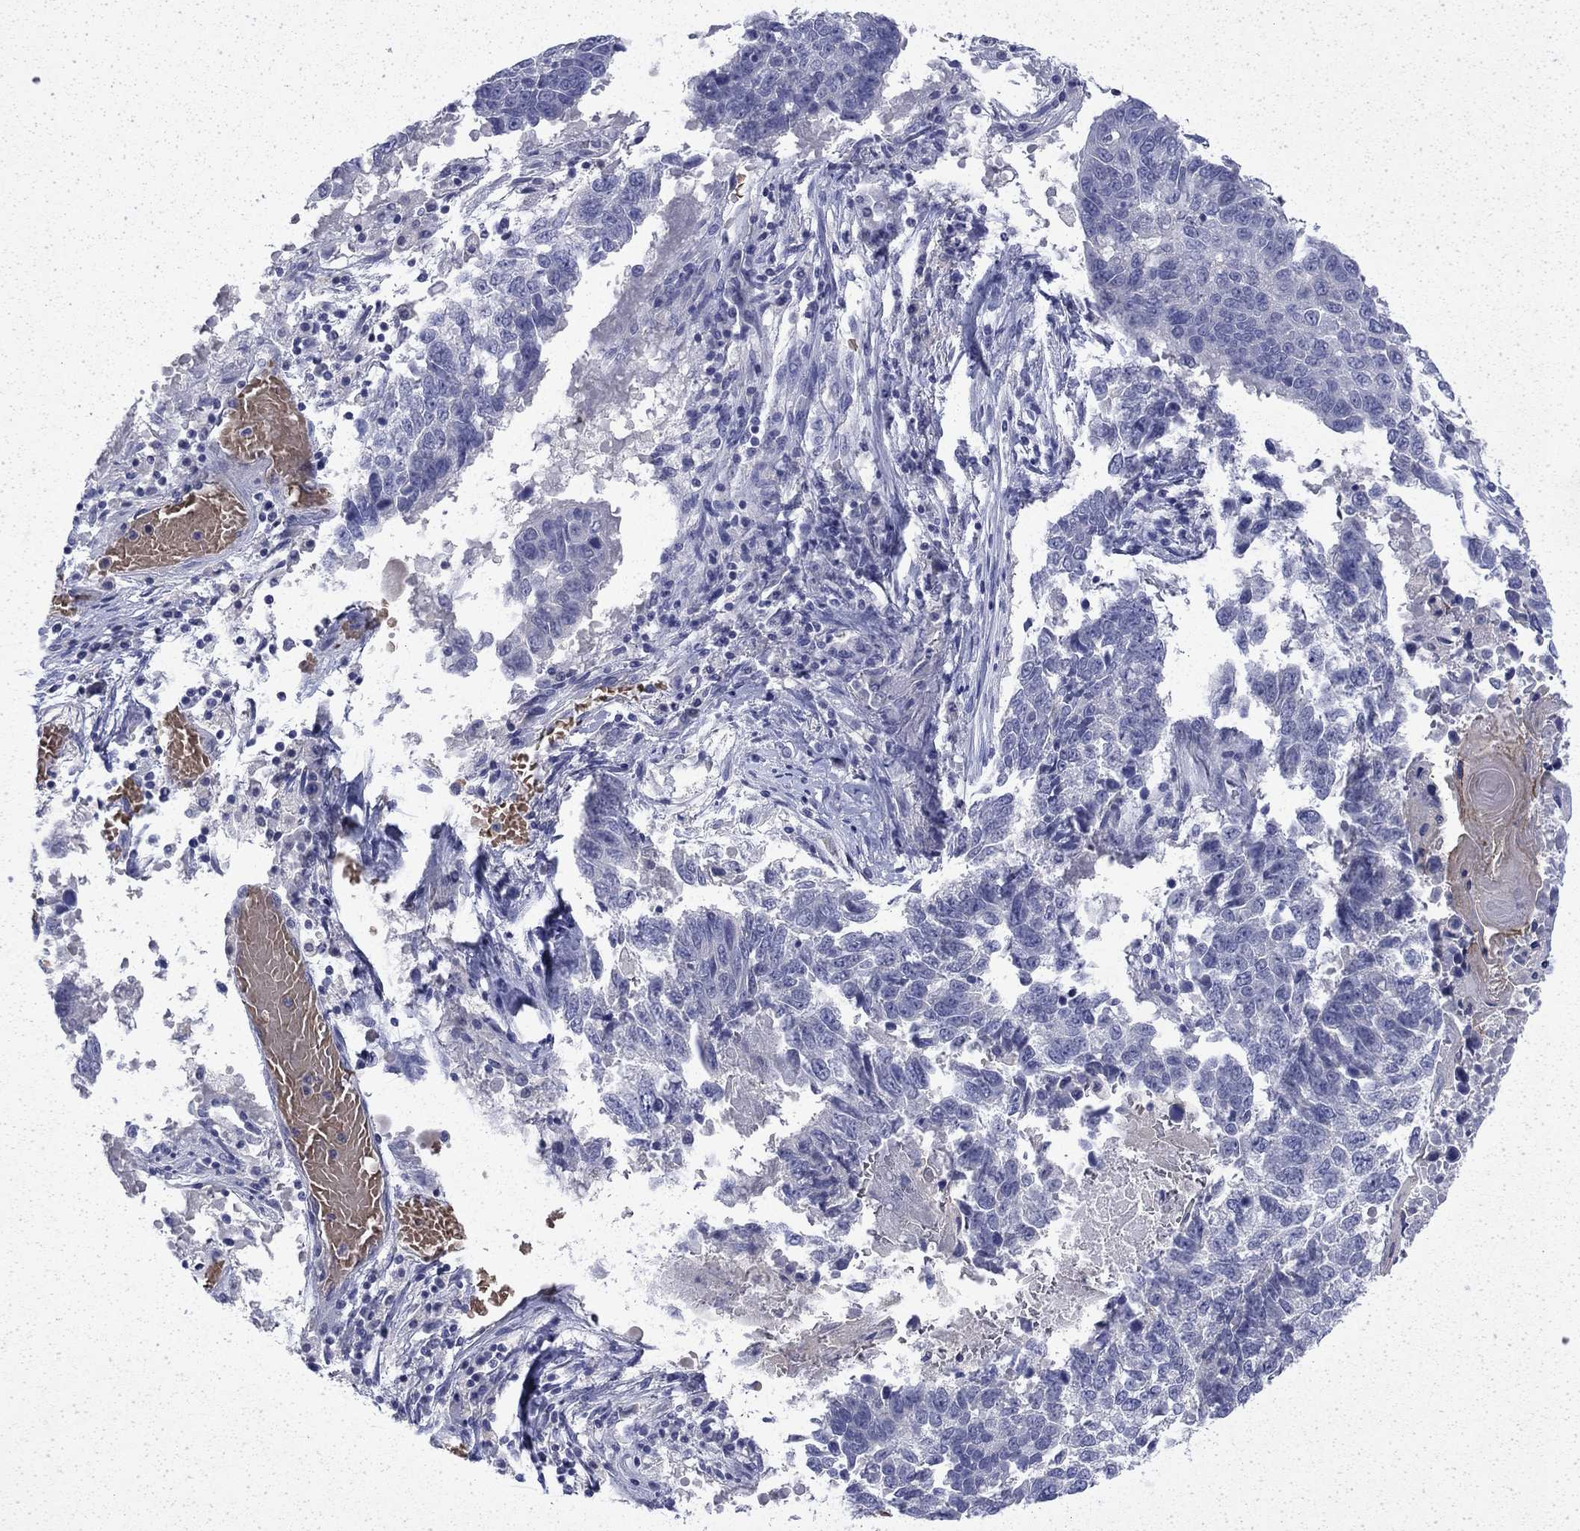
{"staining": {"intensity": "negative", "quantity": "none", "location": "none"}, "tissue": "lung cancer", "cell_type": "Tumor cells", "image_type": "cancer", "snomed": [{"axis": "morphology", "description": "Squamous cell carcinoma, NOS"}, {"axis": "topography", "description": "Lung"}], "caption": "IHC micrograph of neoplastic tissue: lung cancer (squamous cell carcinoma) stained with DAB reveals no significant protein expression in tumor cells. (Stains: DAB (3,3'-diaminobenzidine) immunohistochemistry with hematoxylin counter stain, Microscopy: brightfield microscopy at high magnification).", "gene": "ENPP6", "patient": {"sex": "male", "age": 73}}